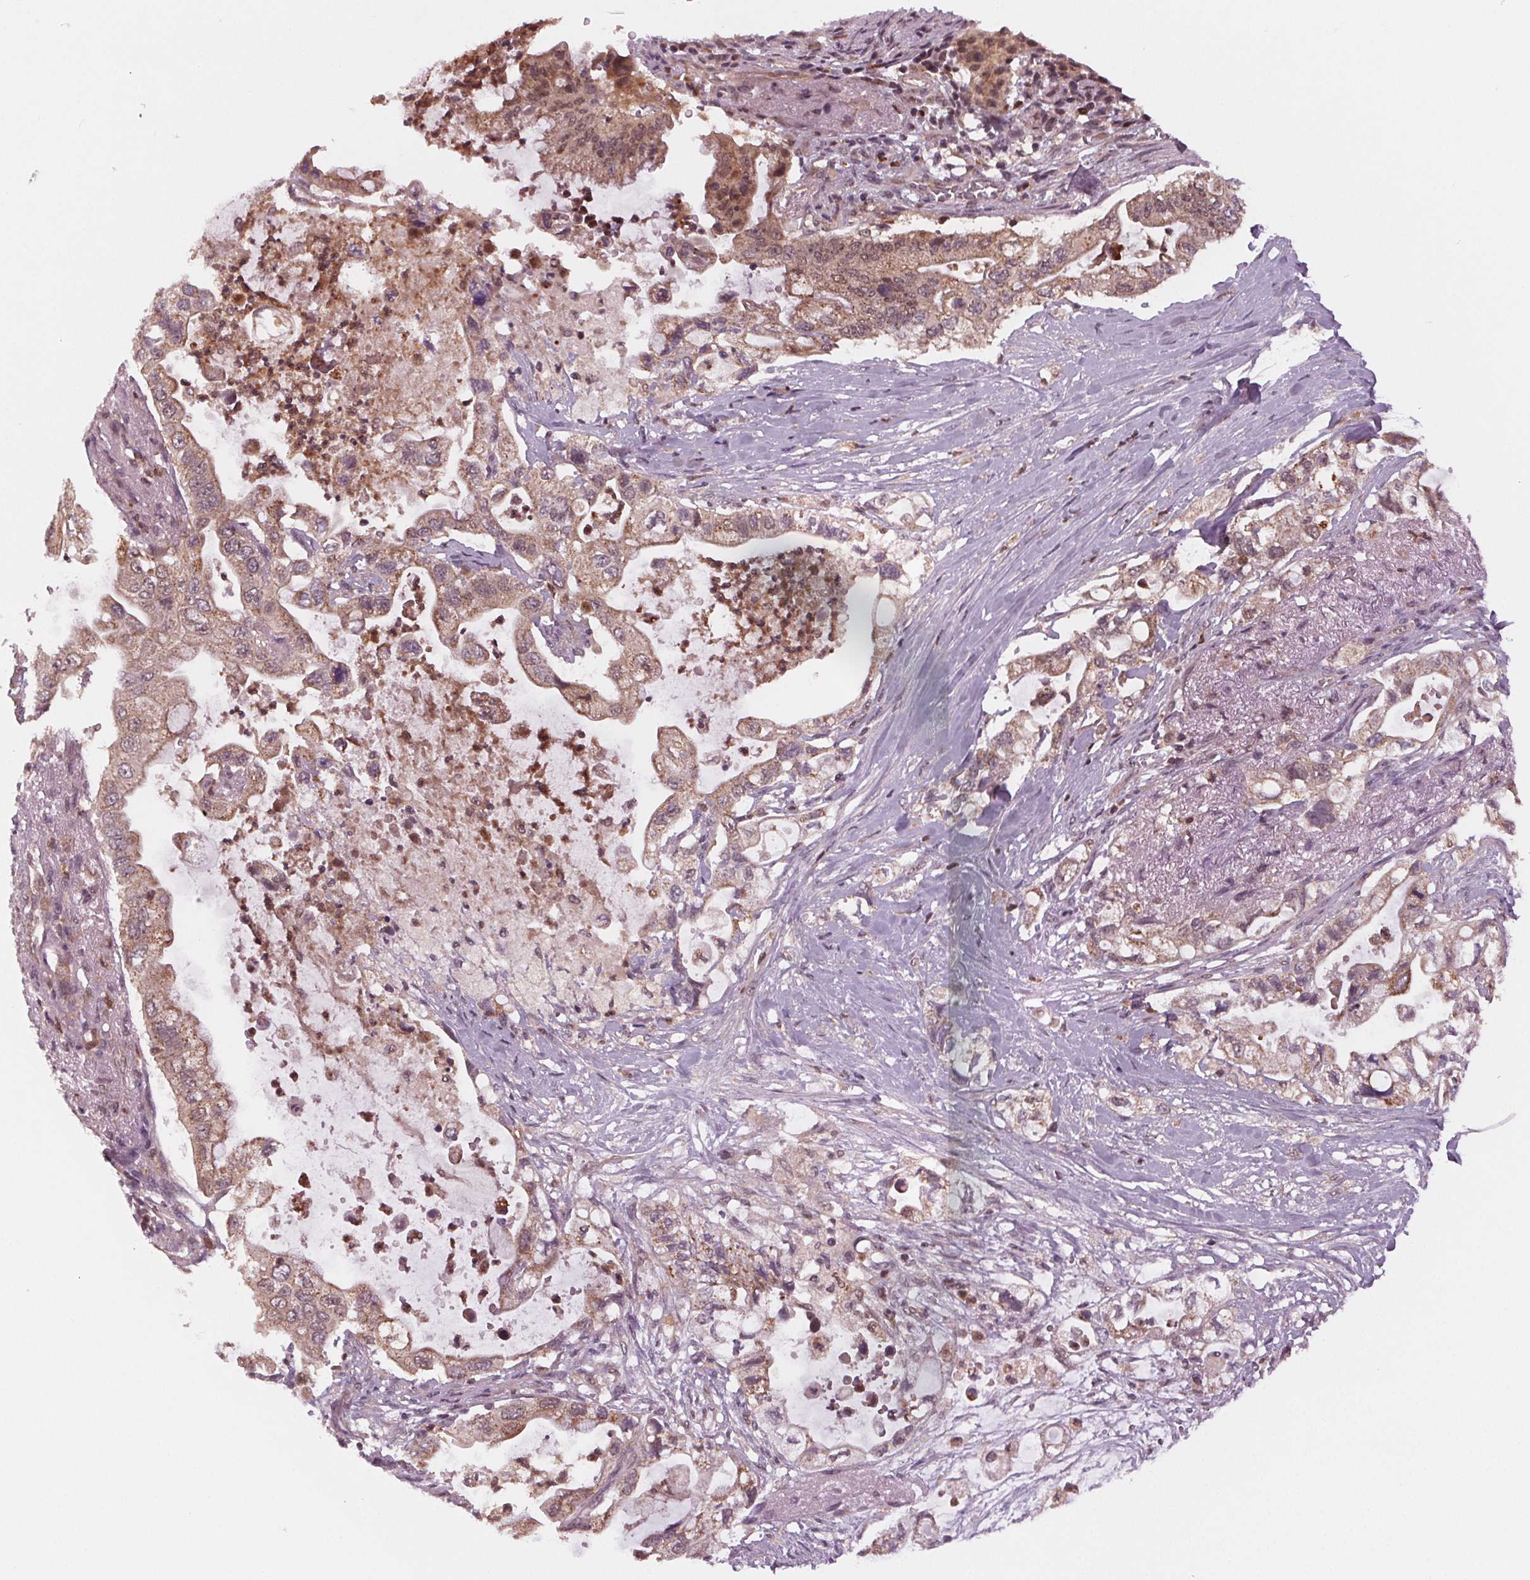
{"staining": {"intensity": "moderate", "quantity": "25%-75%", "location": "cytoplasmic/membranous"}, "tissue": "pancreatic cancer", "cell_type": "Tumor cells", "image_type": "cancer", "snomed": [{"axis": "morphology", "description": "Adenocarcinoma, NOS"}, {"axis": "topography", "description": "Pancreas"}], "caption": "Brown immunohistochemical staining in human pancreatic cancer (adenocarcinoma) shows moderate cytoplasmic/membranous expression in approximately 25%-75% of tumor cells.", "gene": "STAT3", "patient": {"sex": "female", "age": 72}}